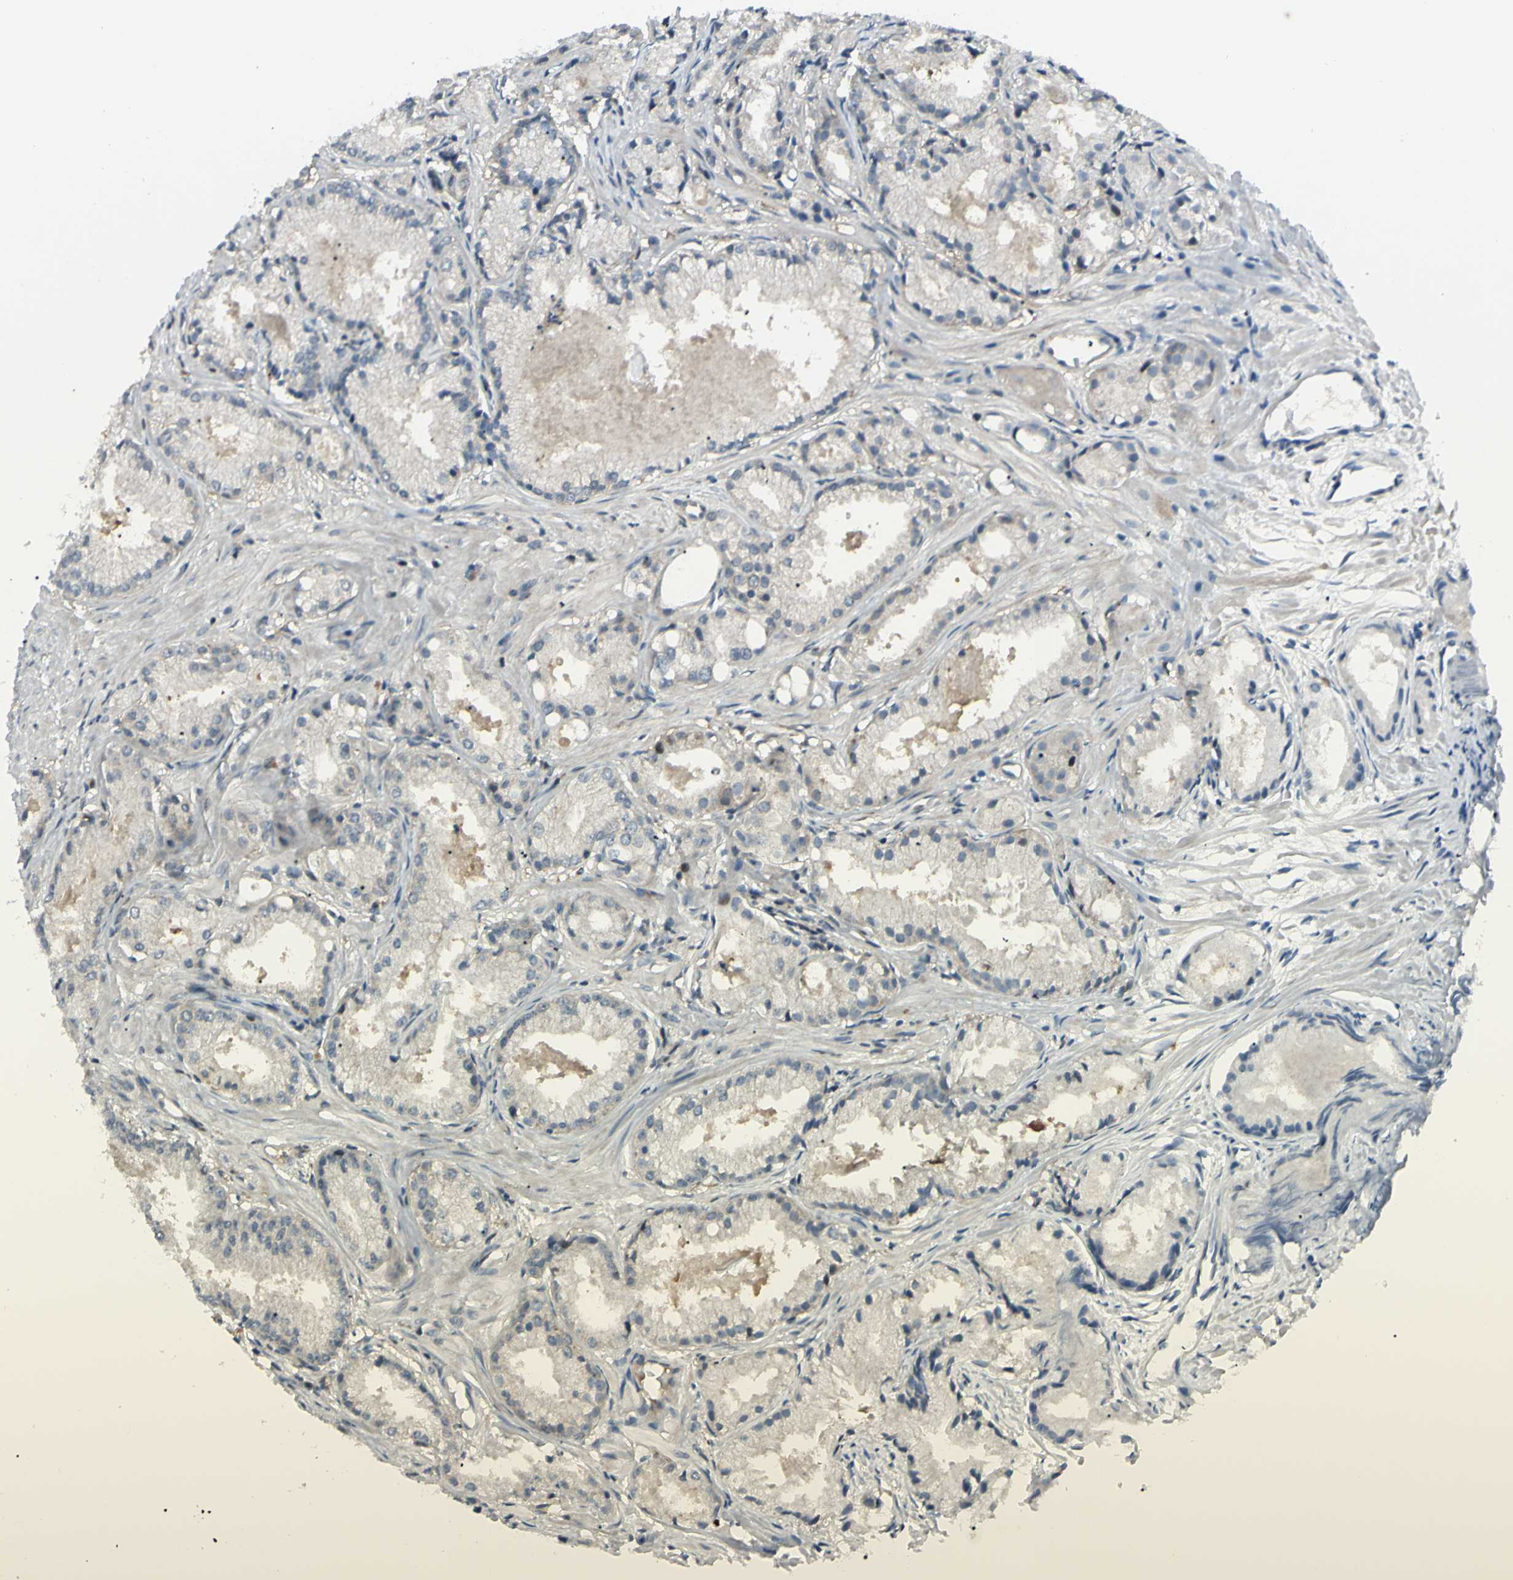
{"staining": {"intensity": "negative", "quantity": "none", "location": "none"}, "tissue": "prostate cancer", "cell_type": "Tumor cells", "image_type": "cancer", "snomed": [{"axis": "morphology", "description": "Adenocarcinoma, Low grade"}, {"axis": "topography", "description": "Prostate"}], "caption": "High power microscopy micrograph of an IHC photomicrograph of low-grade adenocarcinoma (prostate), revealing no significant staining in tumor cells. (Immunohistochemistry (ihc), brightfield microscopy, high magnification).", "gene": "C1orf159", "patient": {"sex": "male", "age": 72}}